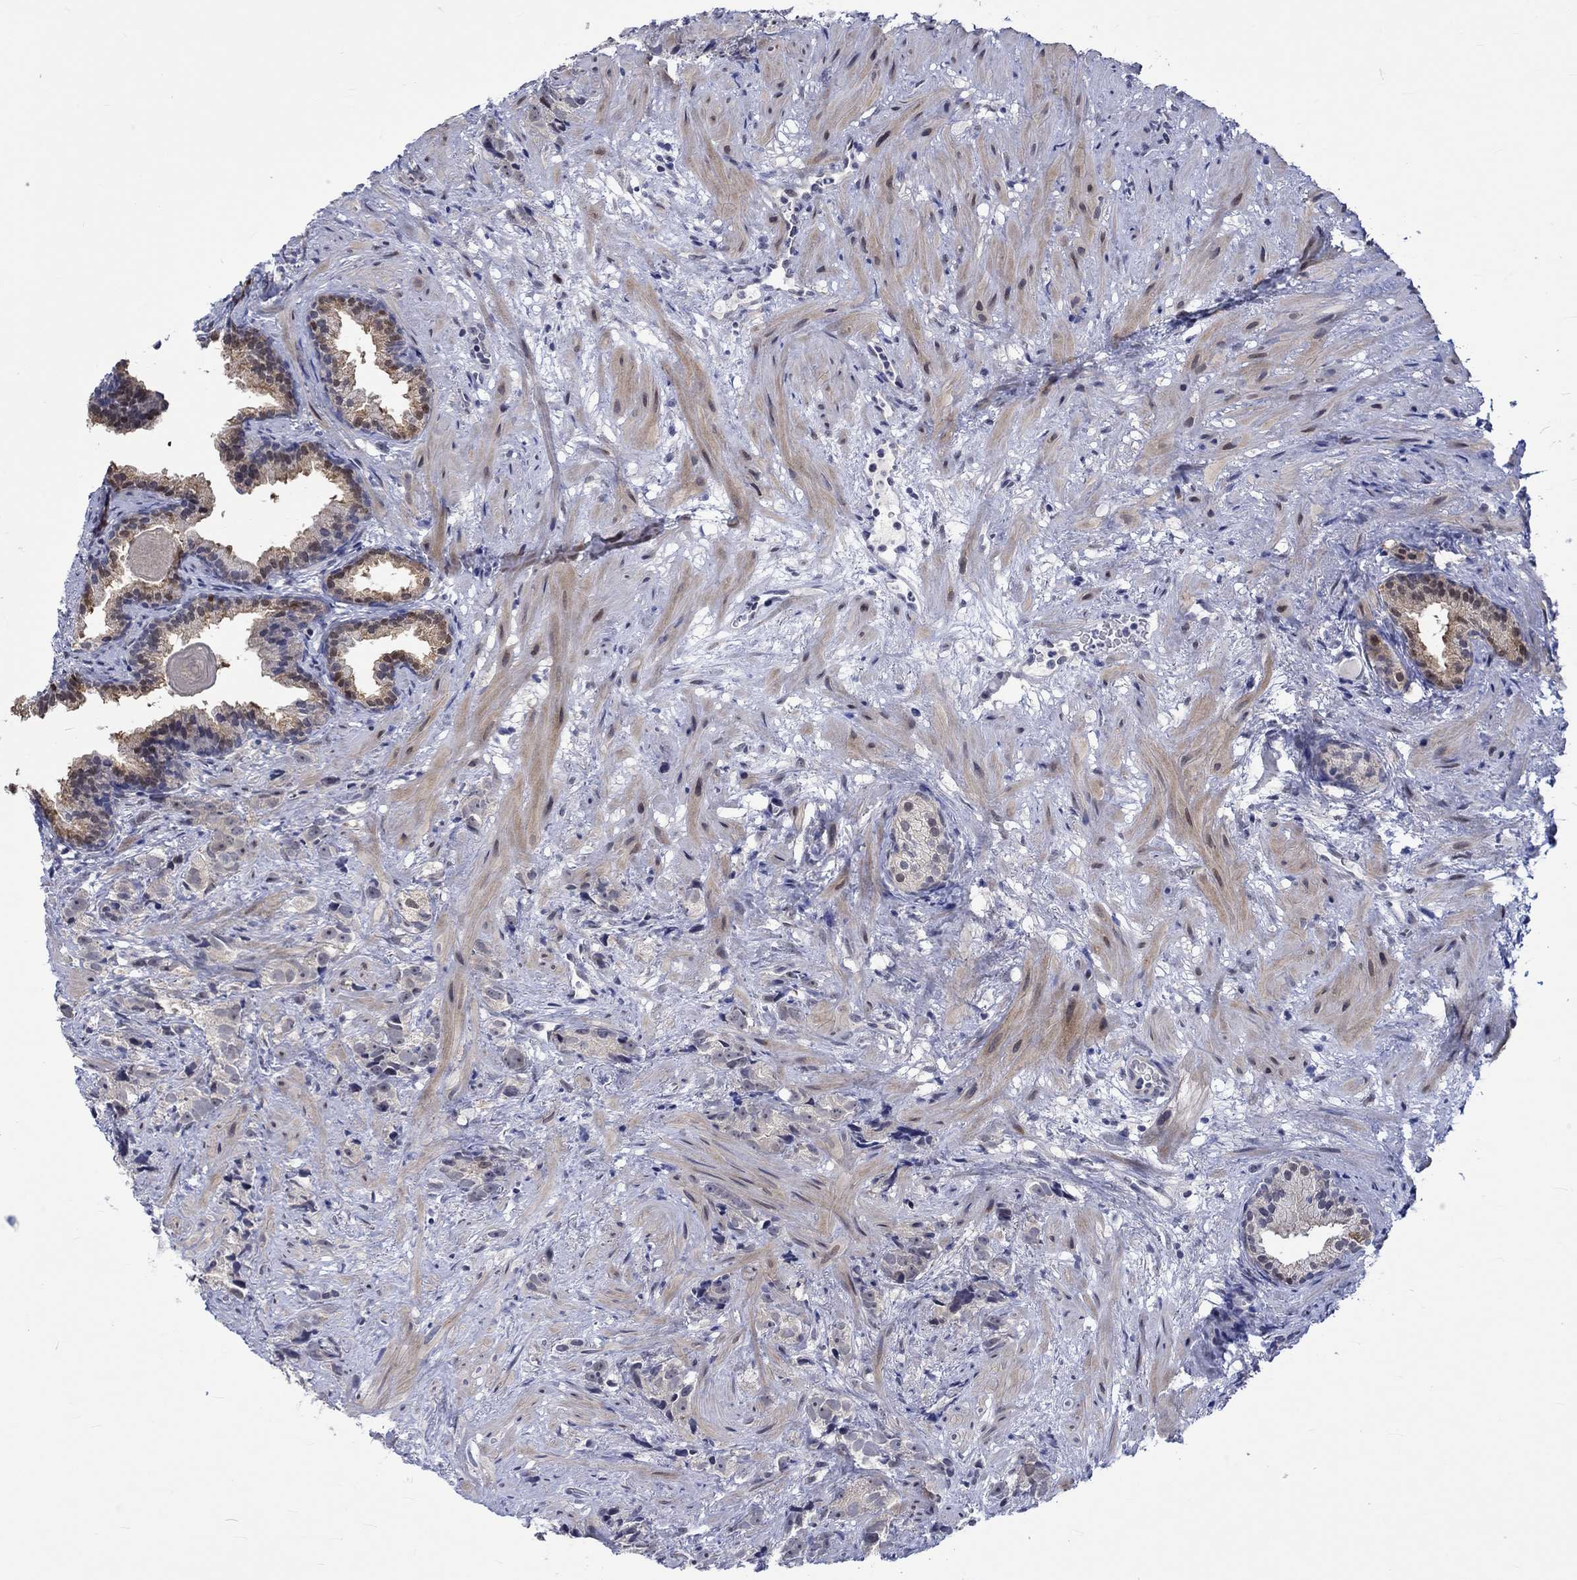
{"staining": {"intensity": "negative", "quantity": "none", "location": "none"}, "tissue": "prostate cancer", "cell_type": "Tumor cells", "image_type": "cancer", "snomed": [{"axis": "morphology", "description": "Adenocarcinoma, High grade"}, {"axis": "topography", "description": "Prostate"}], "caption": "Tumor cells are negative for brown protein staining in adenocarcinoma (high-grade) (prostate).", "gene": "E2F8", "patient": {"sex": "male", "age": 90}}